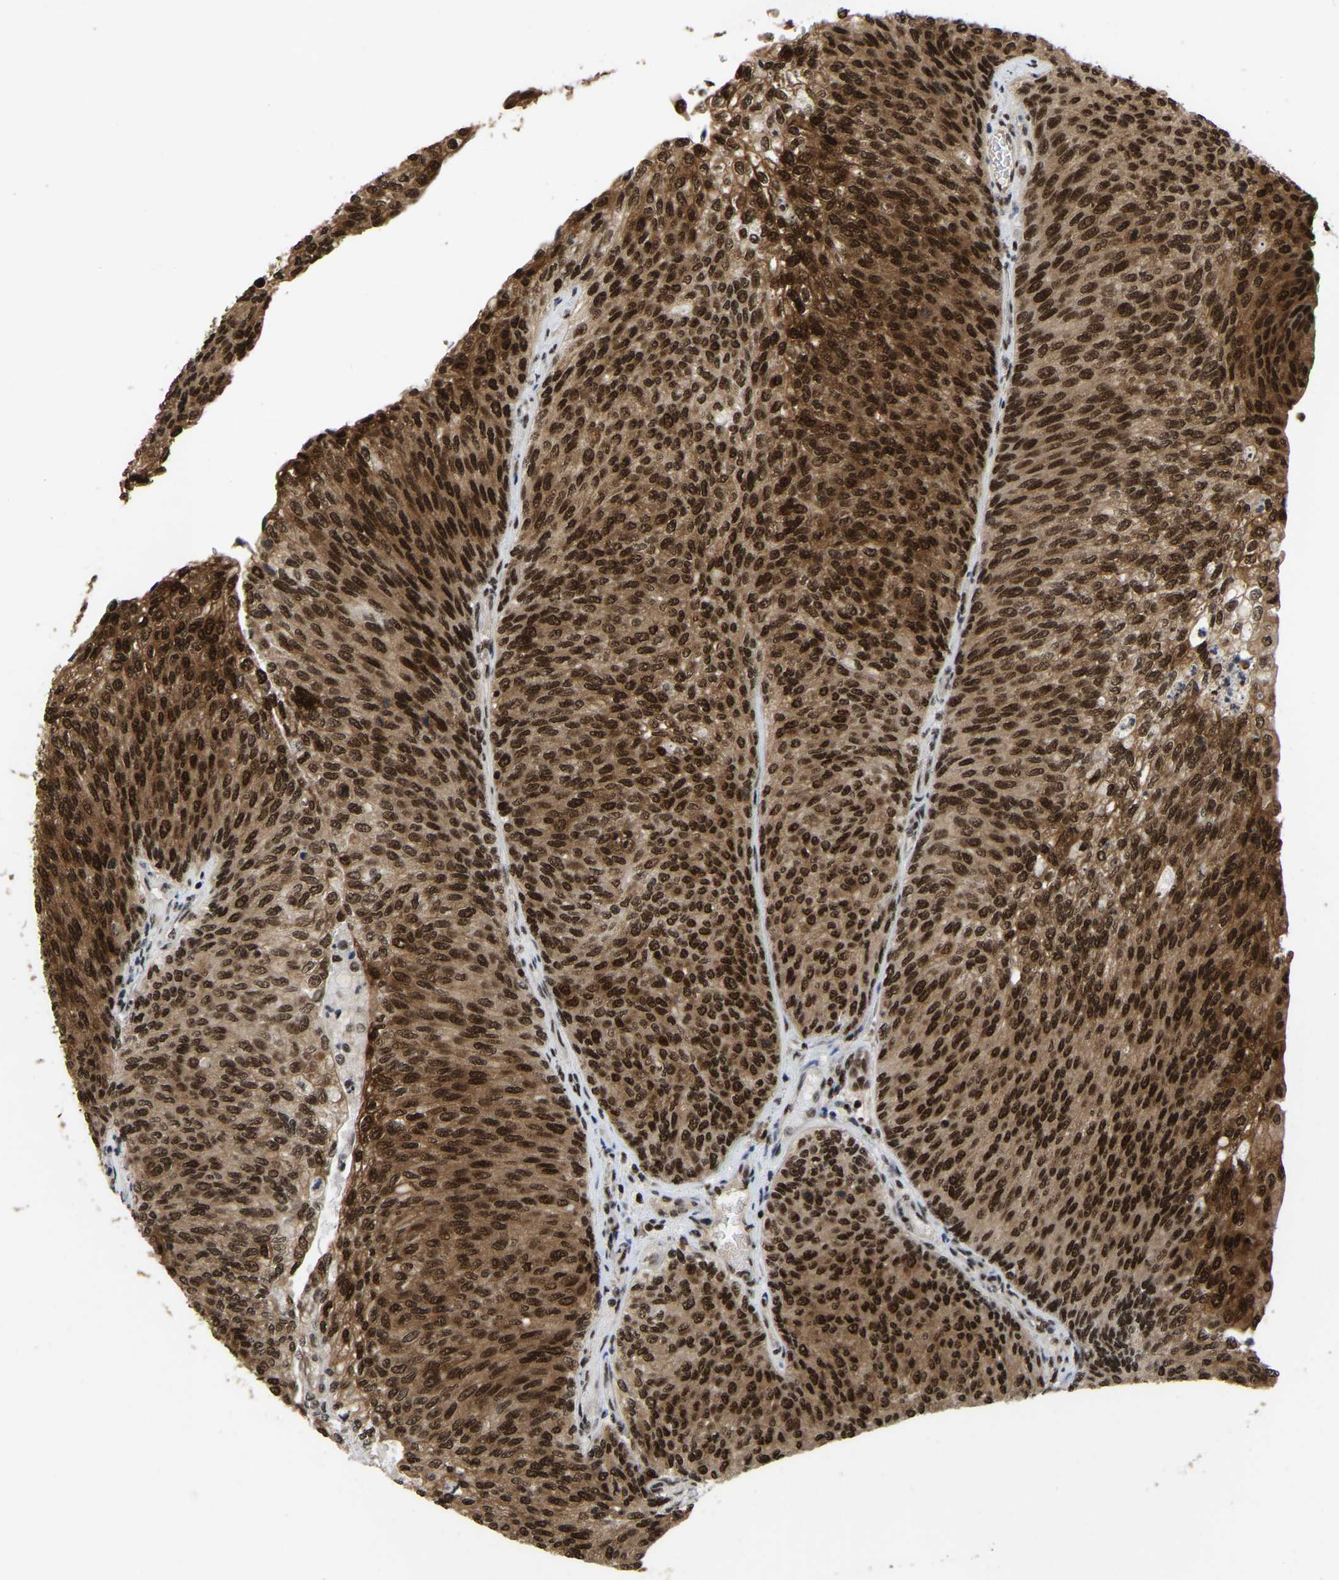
{"staining": {"intensity": "strong", "quantity": ">75%", "location": "cytoplasmic/membranous,nuclear"}, "tissue": "urothelial cancer", "cell_type": "Tumor cells", "image_type": "cancer", "snomed": [{"axis": "morphology", "description": "Urothelial carcinoma, Low grade"}, {"axis": "topography", "description": "Urinary bladder"}], "caption": "Protein staining of urothelial carcinoma (low-grade) tissue exhibits strong cytoplasmic/membranous and nuclear positivity in approximately >75% of tumor cells.", "gene": "TBL1XR1", "patient": {"sex": "female", "age": 79}}